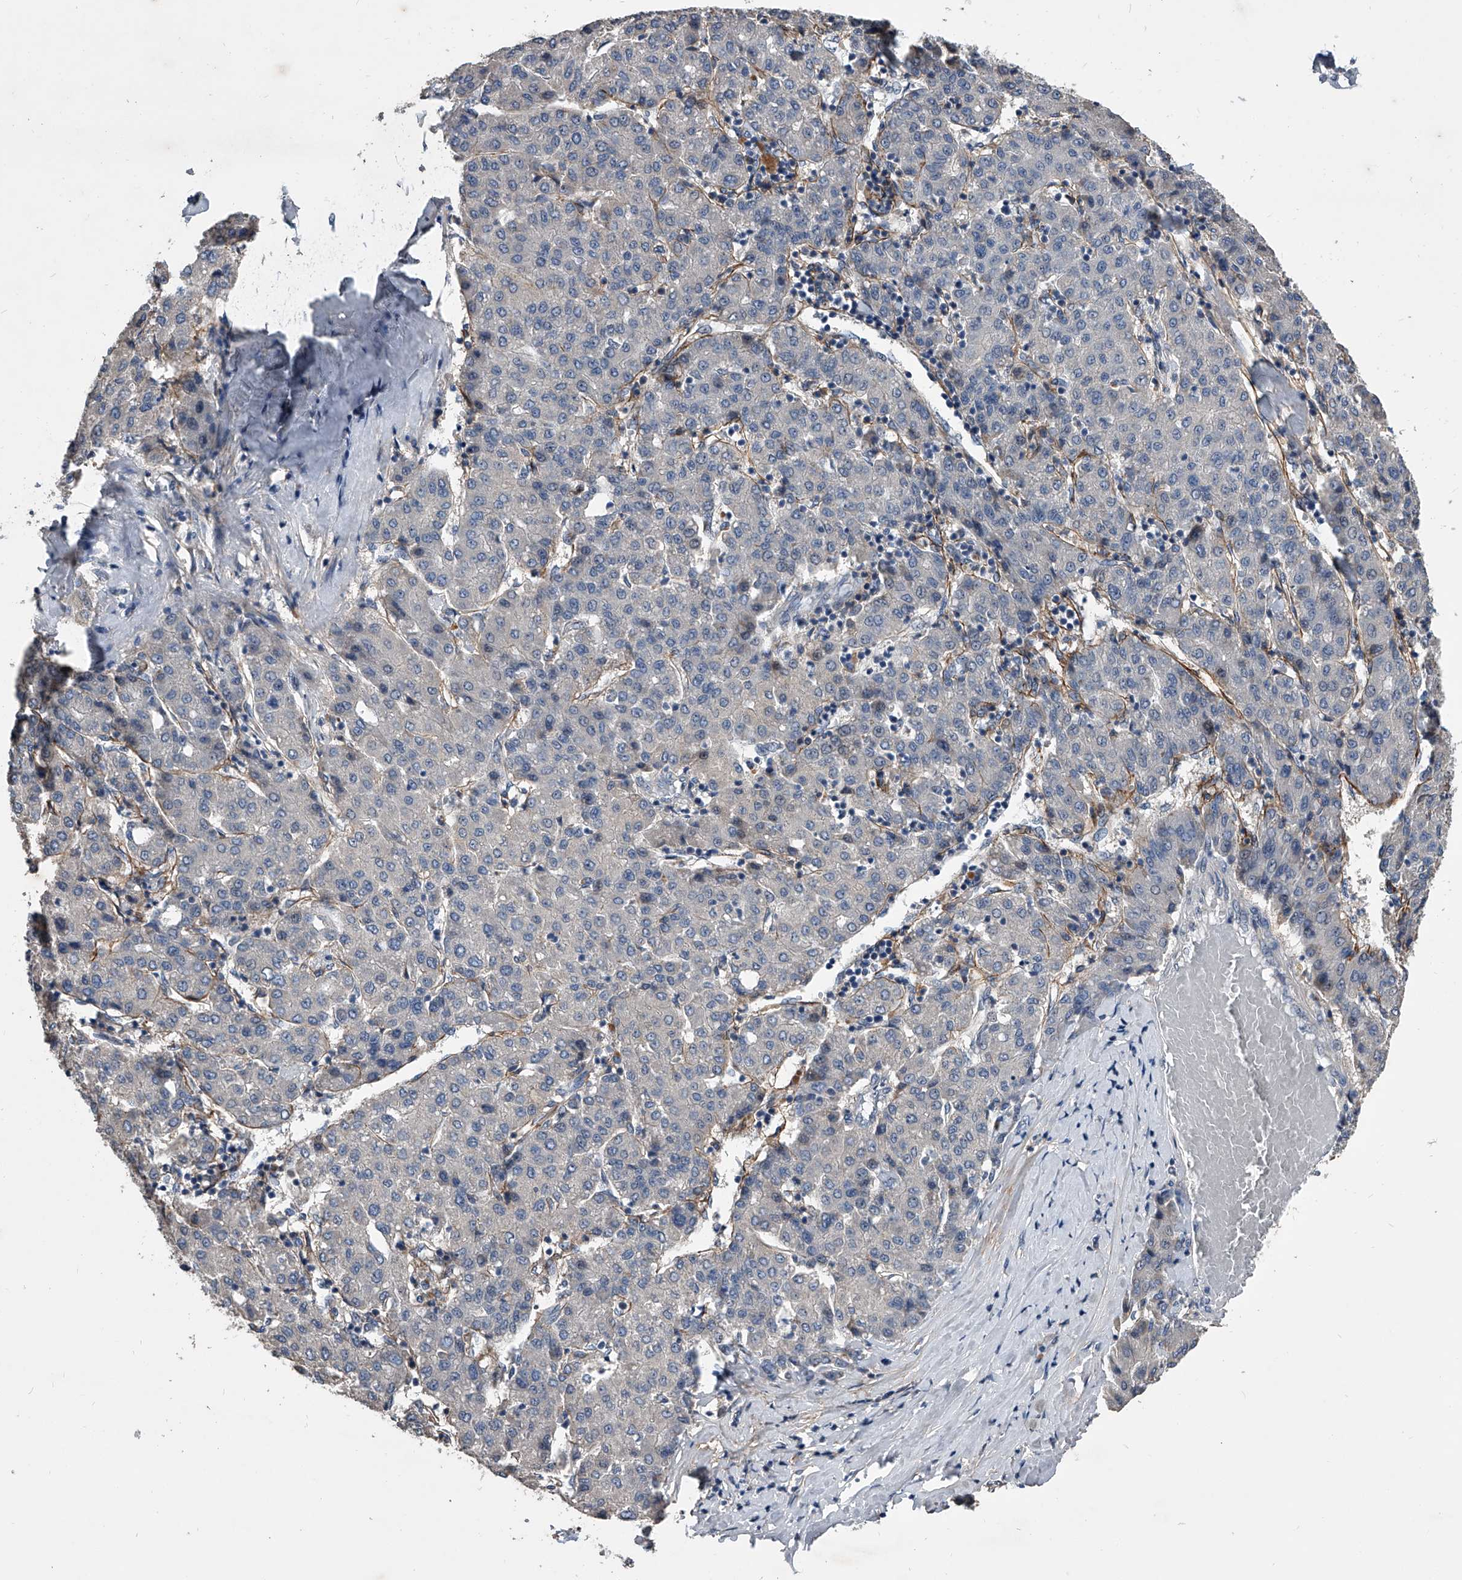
{"staining": {"intensity": "negative", "quantity": "none", "location": "none"}, "tissue": "liver cancer", "cell_type": "Tumor cells", "image_type": "cancer", "snomed": [{"axis": "morphology", "description": "Carcinoma, Hepatocellular, NOS"}, {"axis": "topography", "description": "Liver"}], "caption": "A histopathology image of liver cancer stained for a protein displays no brown staining in tumor cells.", "gene": "PHACTR1", "patient": {"sex": "male", "age": 65}}